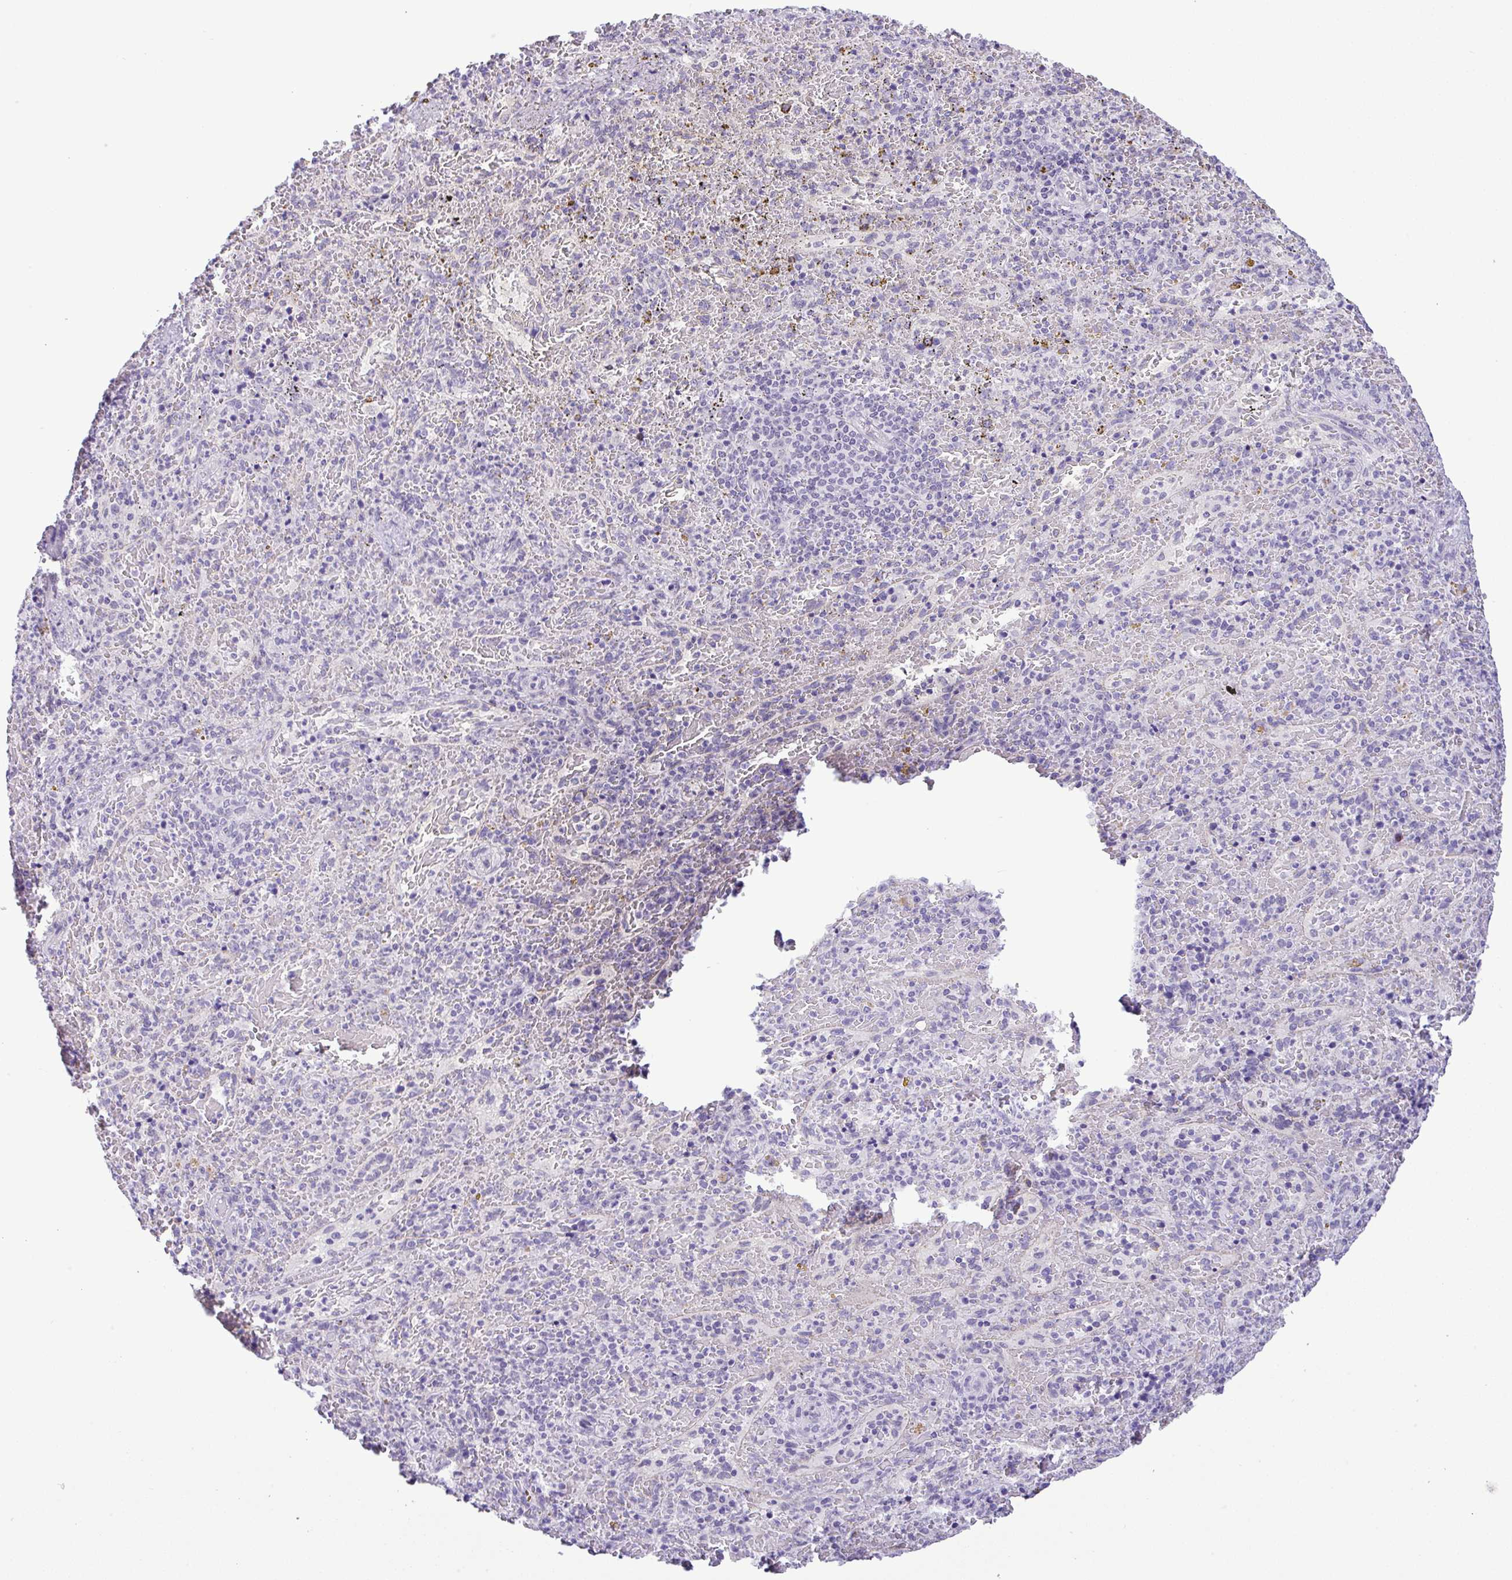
{"staining": {"intensity": "negative", "quantity": "none", "location": "none"}, "tissue": "spleen", "cell_type": "Cells in red pulp", "image_type": "normal", "snomed": [{"axis": "morphology", "description": "Normal tissue, NOS"}, {"axis": "topography", "description": "Spleen"}], "caption": "Histopathology image shows no significant protein staining in cells in red pulp of normal spleen. Nuclei are stained in blue.", "gene": "YBX2", "patient": {"sex": "female", "age": 50}}